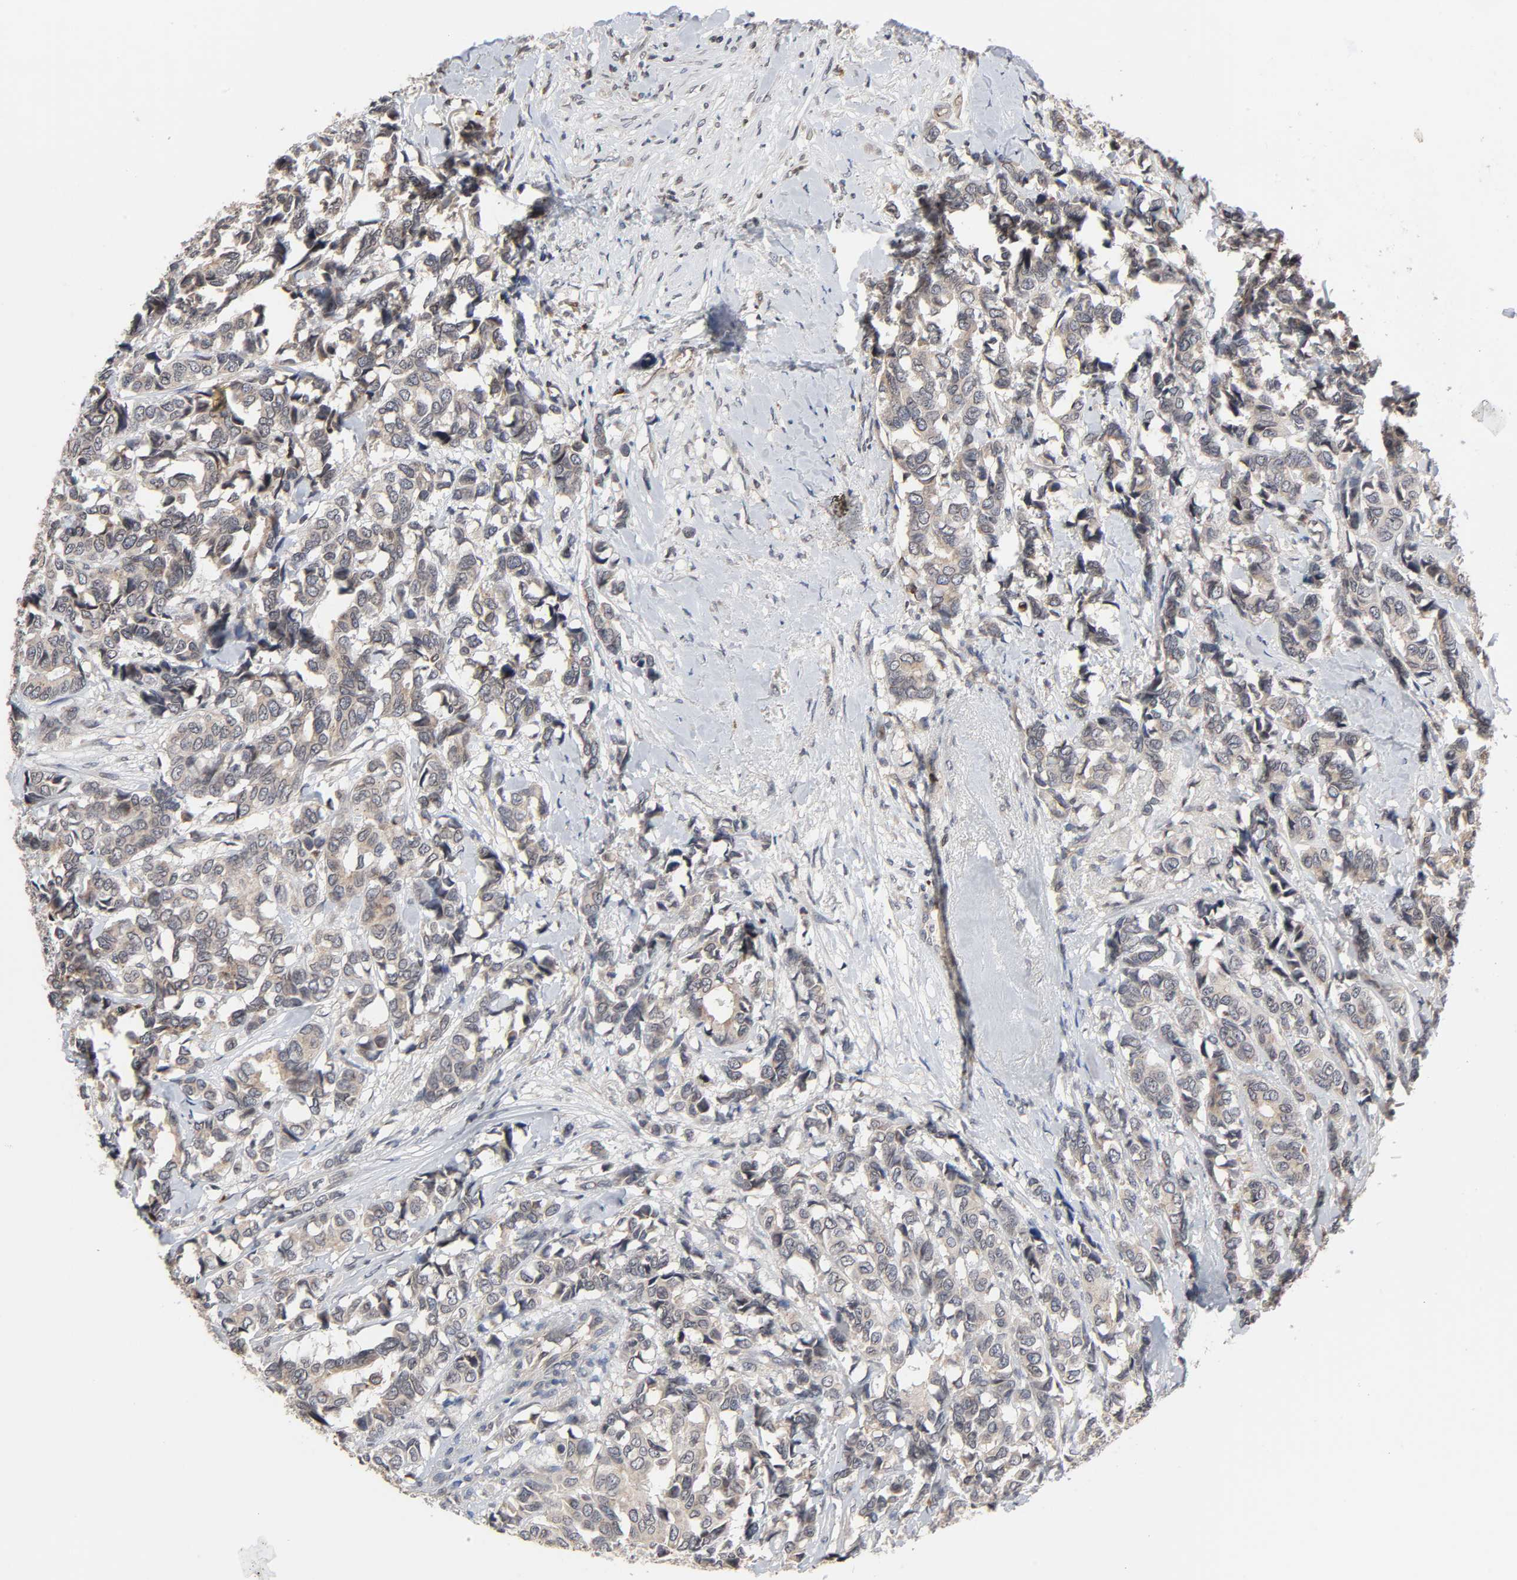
{"staining": {"intensity": "moderate", "quantity": ">75%", "location": "cytoplasmic/membranous"}, "tissue": "breast cancer", "cell_type": "Tumor cells", "image_type": "cancer", "snomed": [{"axis": "morphology", "description": "Duct carcinoma"}, {"axis": "topography", "description": "Breast"}], "caption": "Breast cancer (intraductal carcinoma) was stained to show a protein in brown. There is medium levels of moderate cytoplasmic/membranous positivity in about >75% of tumor cells. Immunohistochemistry stains the protein in brown and the nuclei are stained blue.", "gene": "CCDC175", "patient": {"sex": "female", "age": 87}}